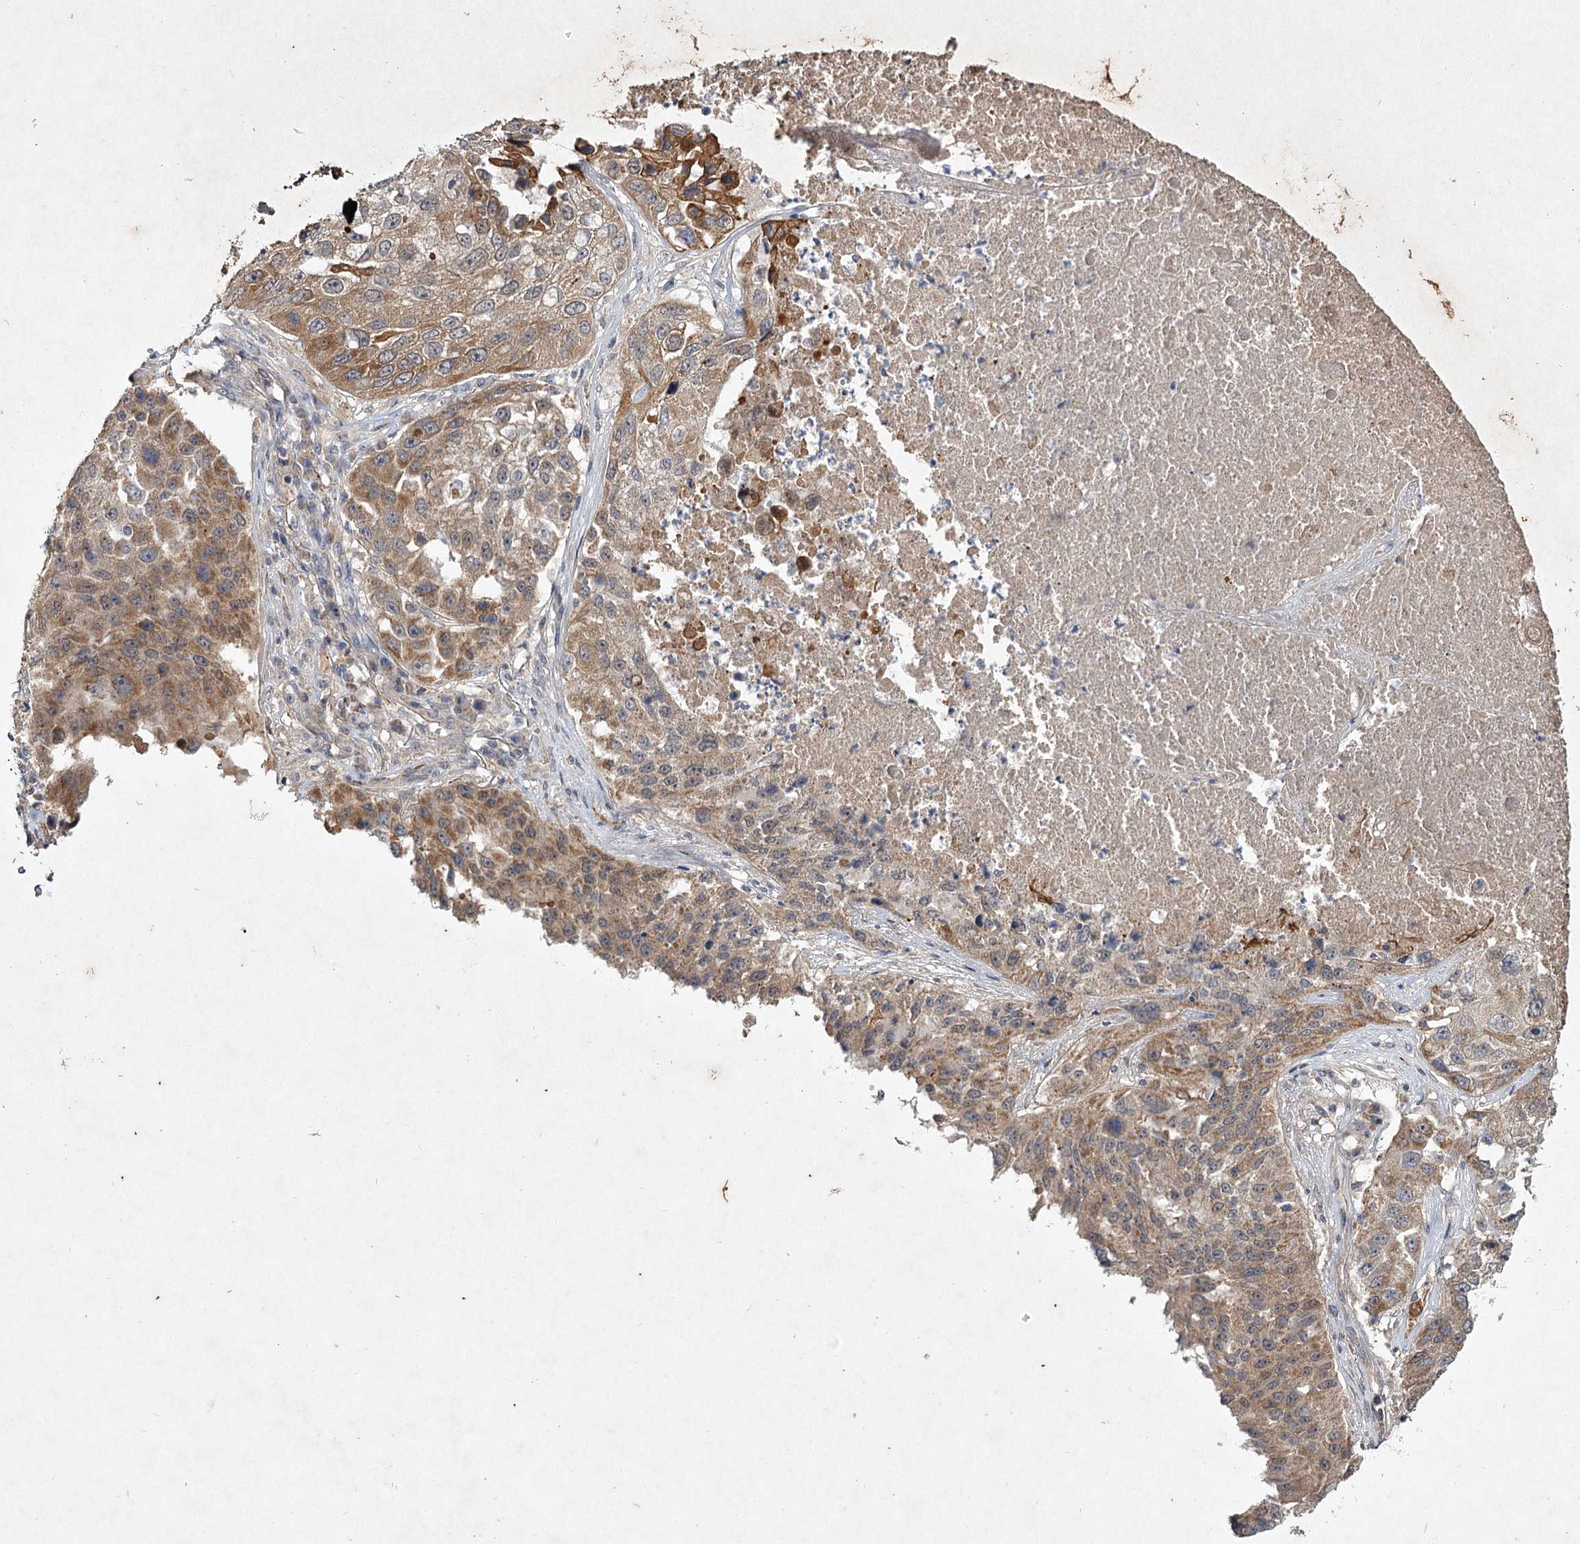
{"staining": {"intensity": "moderate", "quantity": "25%-75%", "location": "cytoplasmic/membranous"}, "tissue": "lung cancer", "cell_type": "Tumor cells", "image_type": "cancer", "snomed": [{"axis": "morphology", "description": "Squamous cell carcinoma, NOS"}, {"axis": "topography", "description": "Lung"}], "caption": "Human lung cancer stained with a brown dye reveals moderate cytoplasmic/membranous positive expression in approximately 25%-75% of tumor cells.", "gene": "MFN1", "patient": {"sex": "male", "age": 61}}